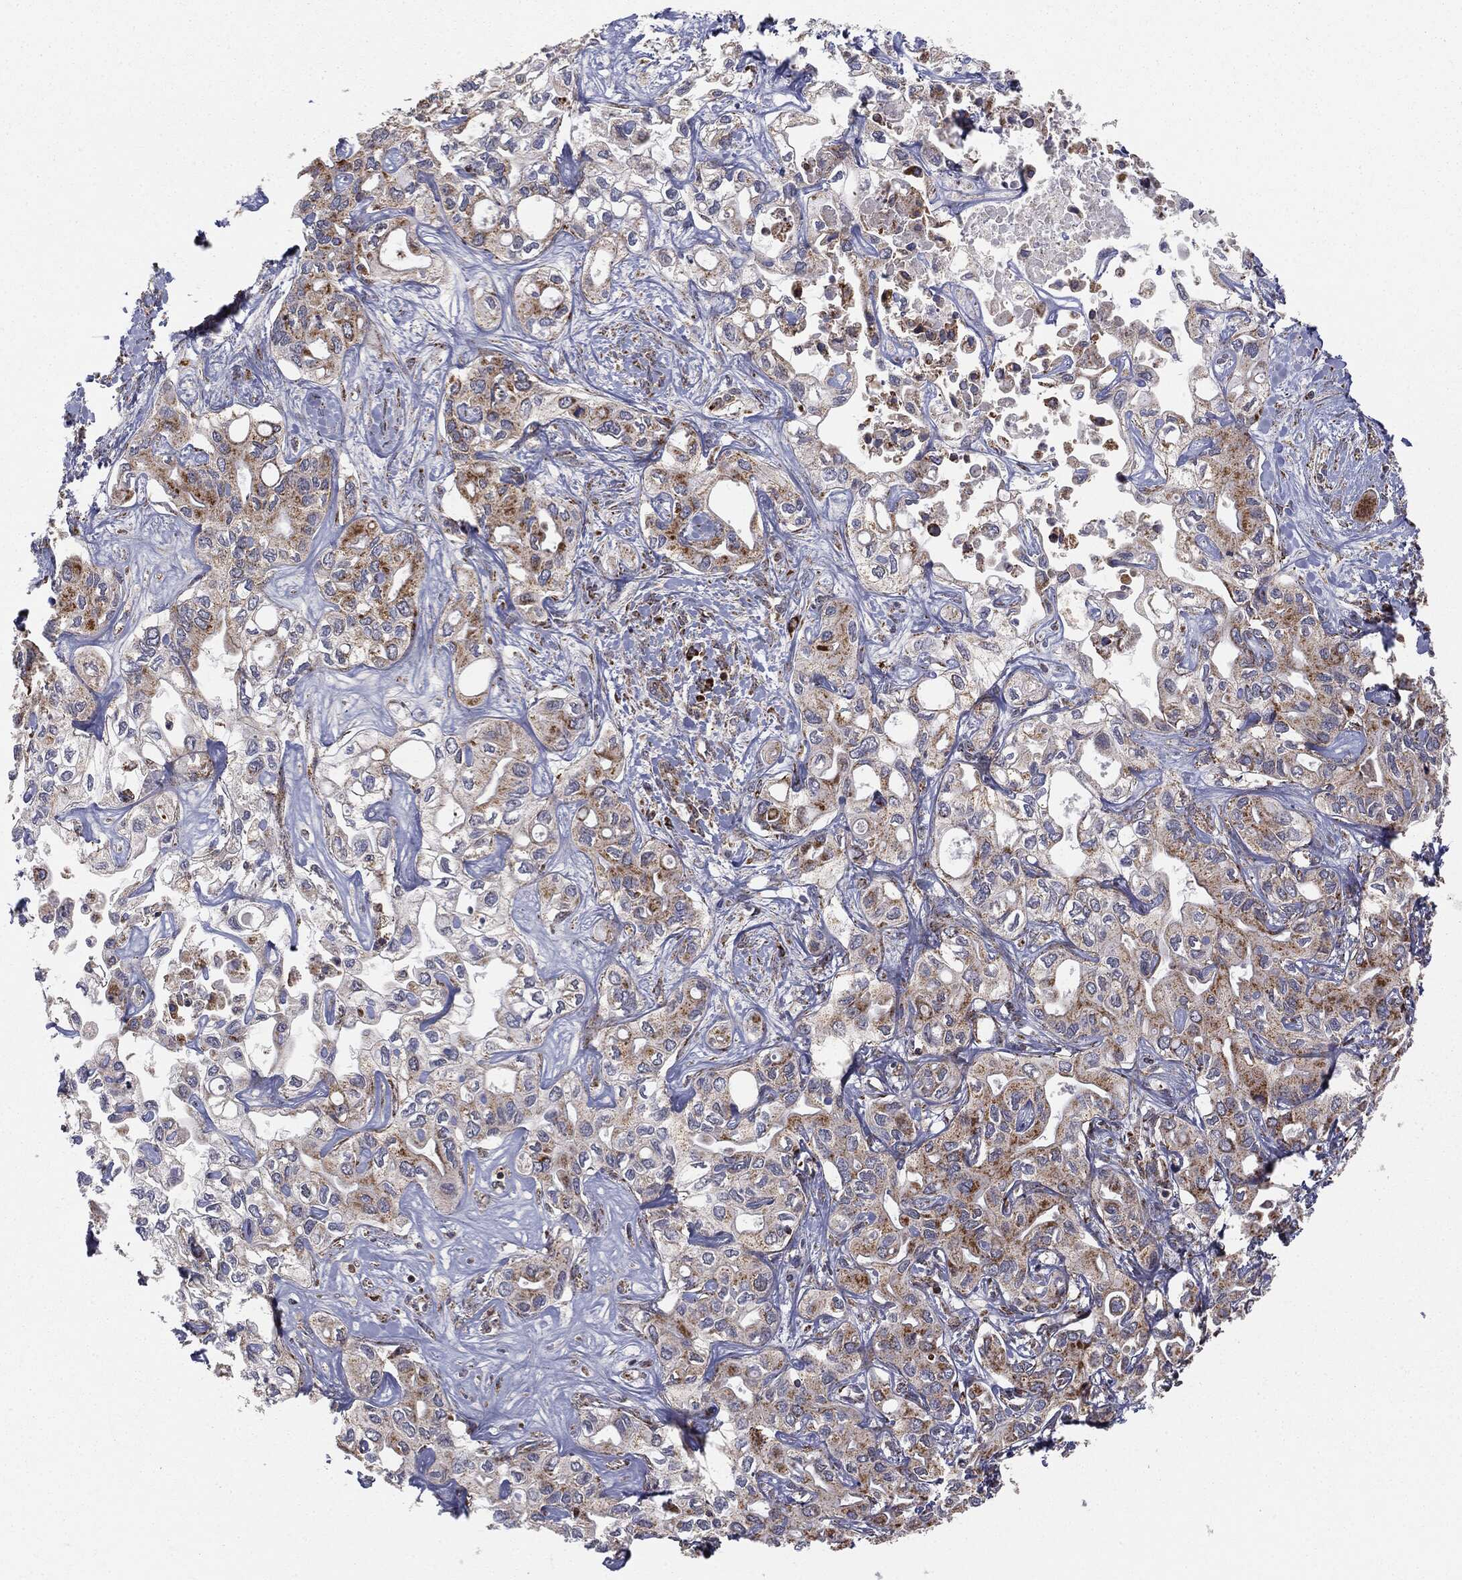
{"staining": {"intensity": "moderate", "quantity": "25%-75%", "location": "cytoplasmic/membranous"}, "tissue": "liver cancer", "cell_type": "Tumor cells", "image_type": "cancer", "snomed": [{"axis": "morphology", "description": "Cholangiocarcinoma"}, {"axis": "topography", "description": "Liver"}], "caption": "Liver cholangiocarcinoma stained for a protein exhibits moderate cytoplasmic/membranous positivity in tumor cells.", "gene": "MTOR", "patient": {"sex": "female", "age": 64}}